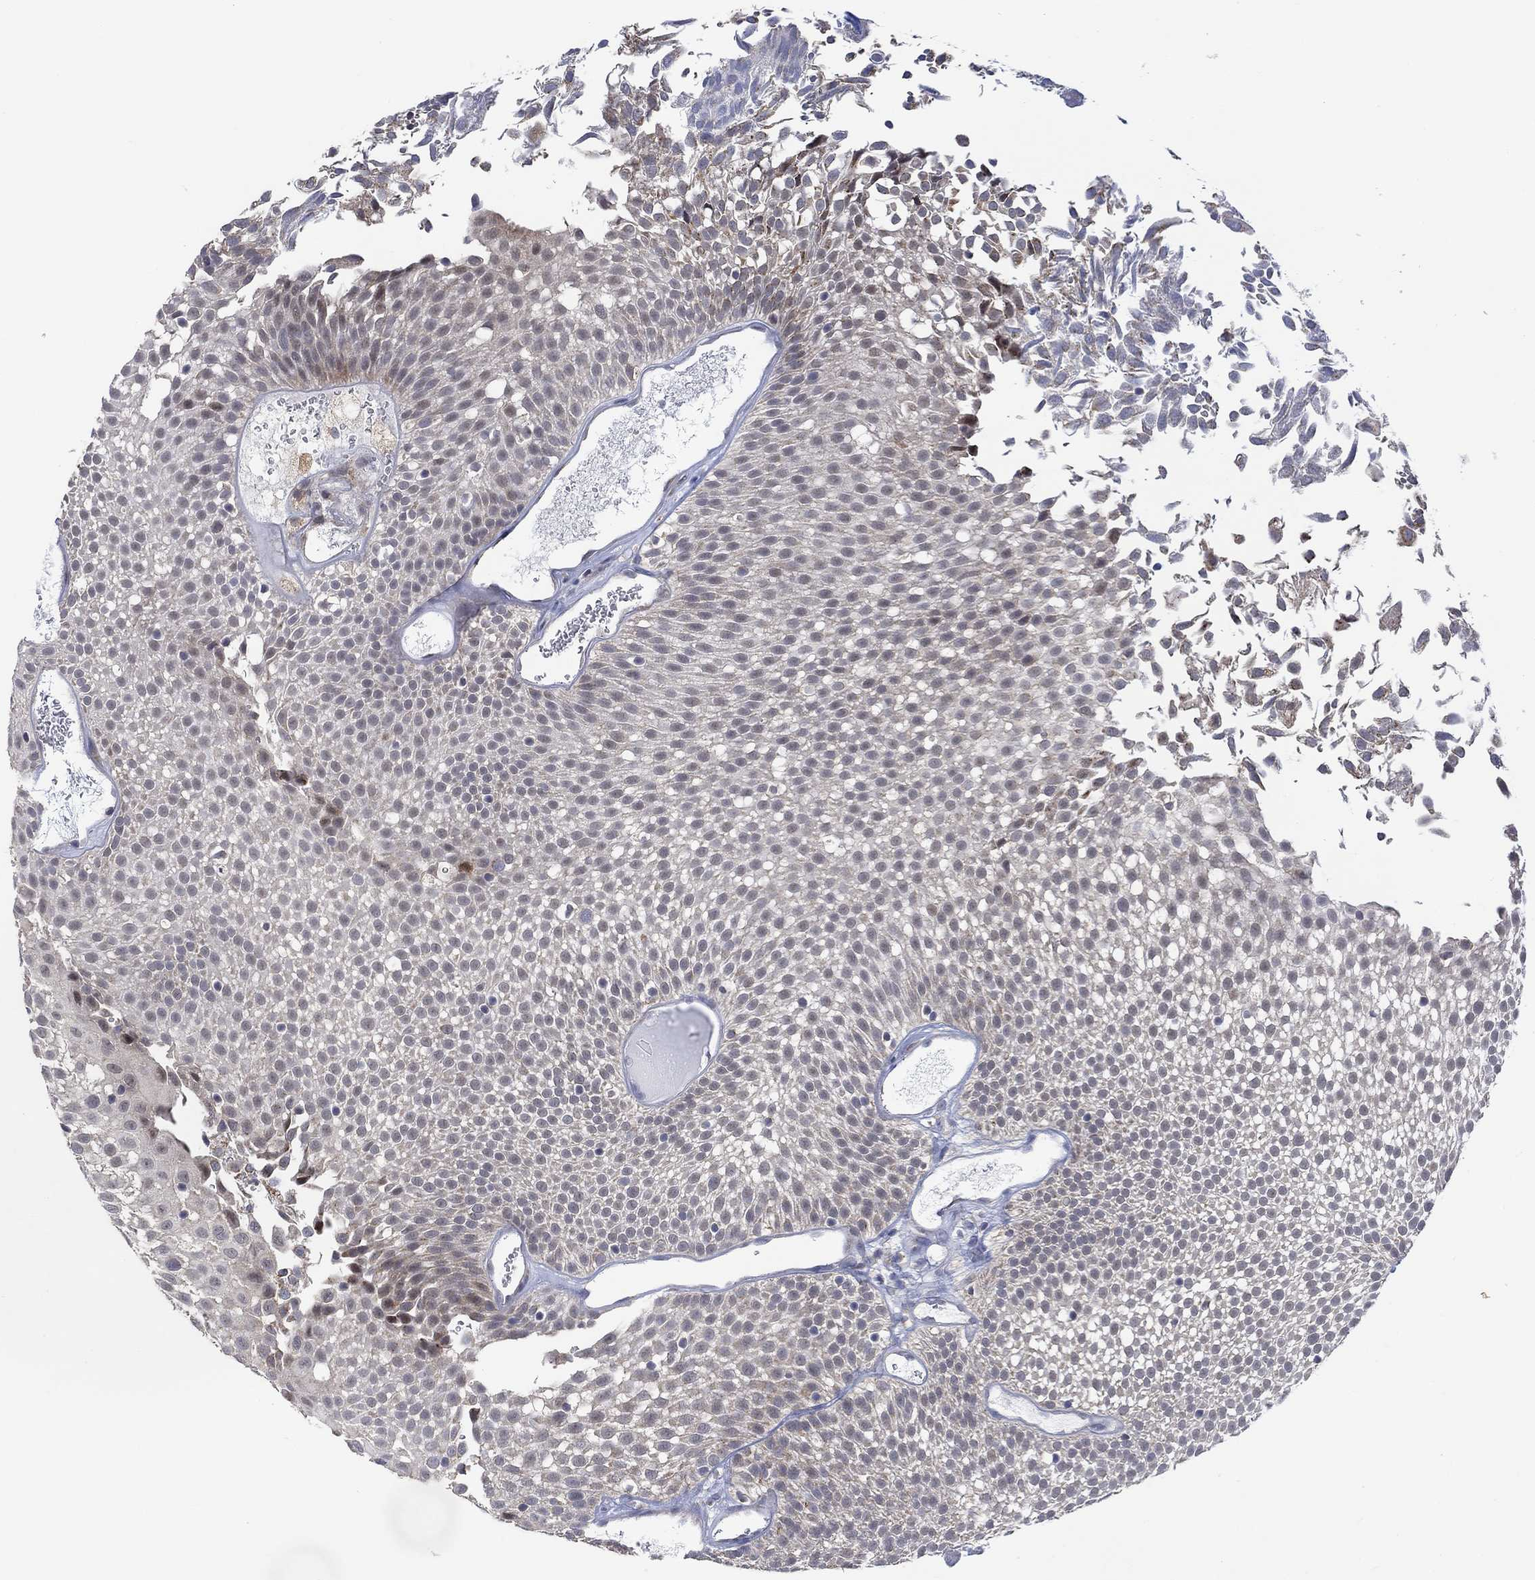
{"staining": {"intensity": "weak", "quantity": "<25%", "location": "cytoplasmic/membranous"}, "tissue": "urothelial cancer", "cell_type": "Tumor cells", "image_type": "cancer", "snomed": [{"axis": "morphology", "description": "Urothelial carcinoma, Low grade"}, {"axis": "topography", "description": "Urinary bladder"}], "caption": "Immunohistochemistry photomicrograph of low-grade urothelial carcinoma stained for a protein (brown), which shows no staining in tumor cells.", "gene": "SLC48A1", "patient": {"sex": "male", "age": 52}}